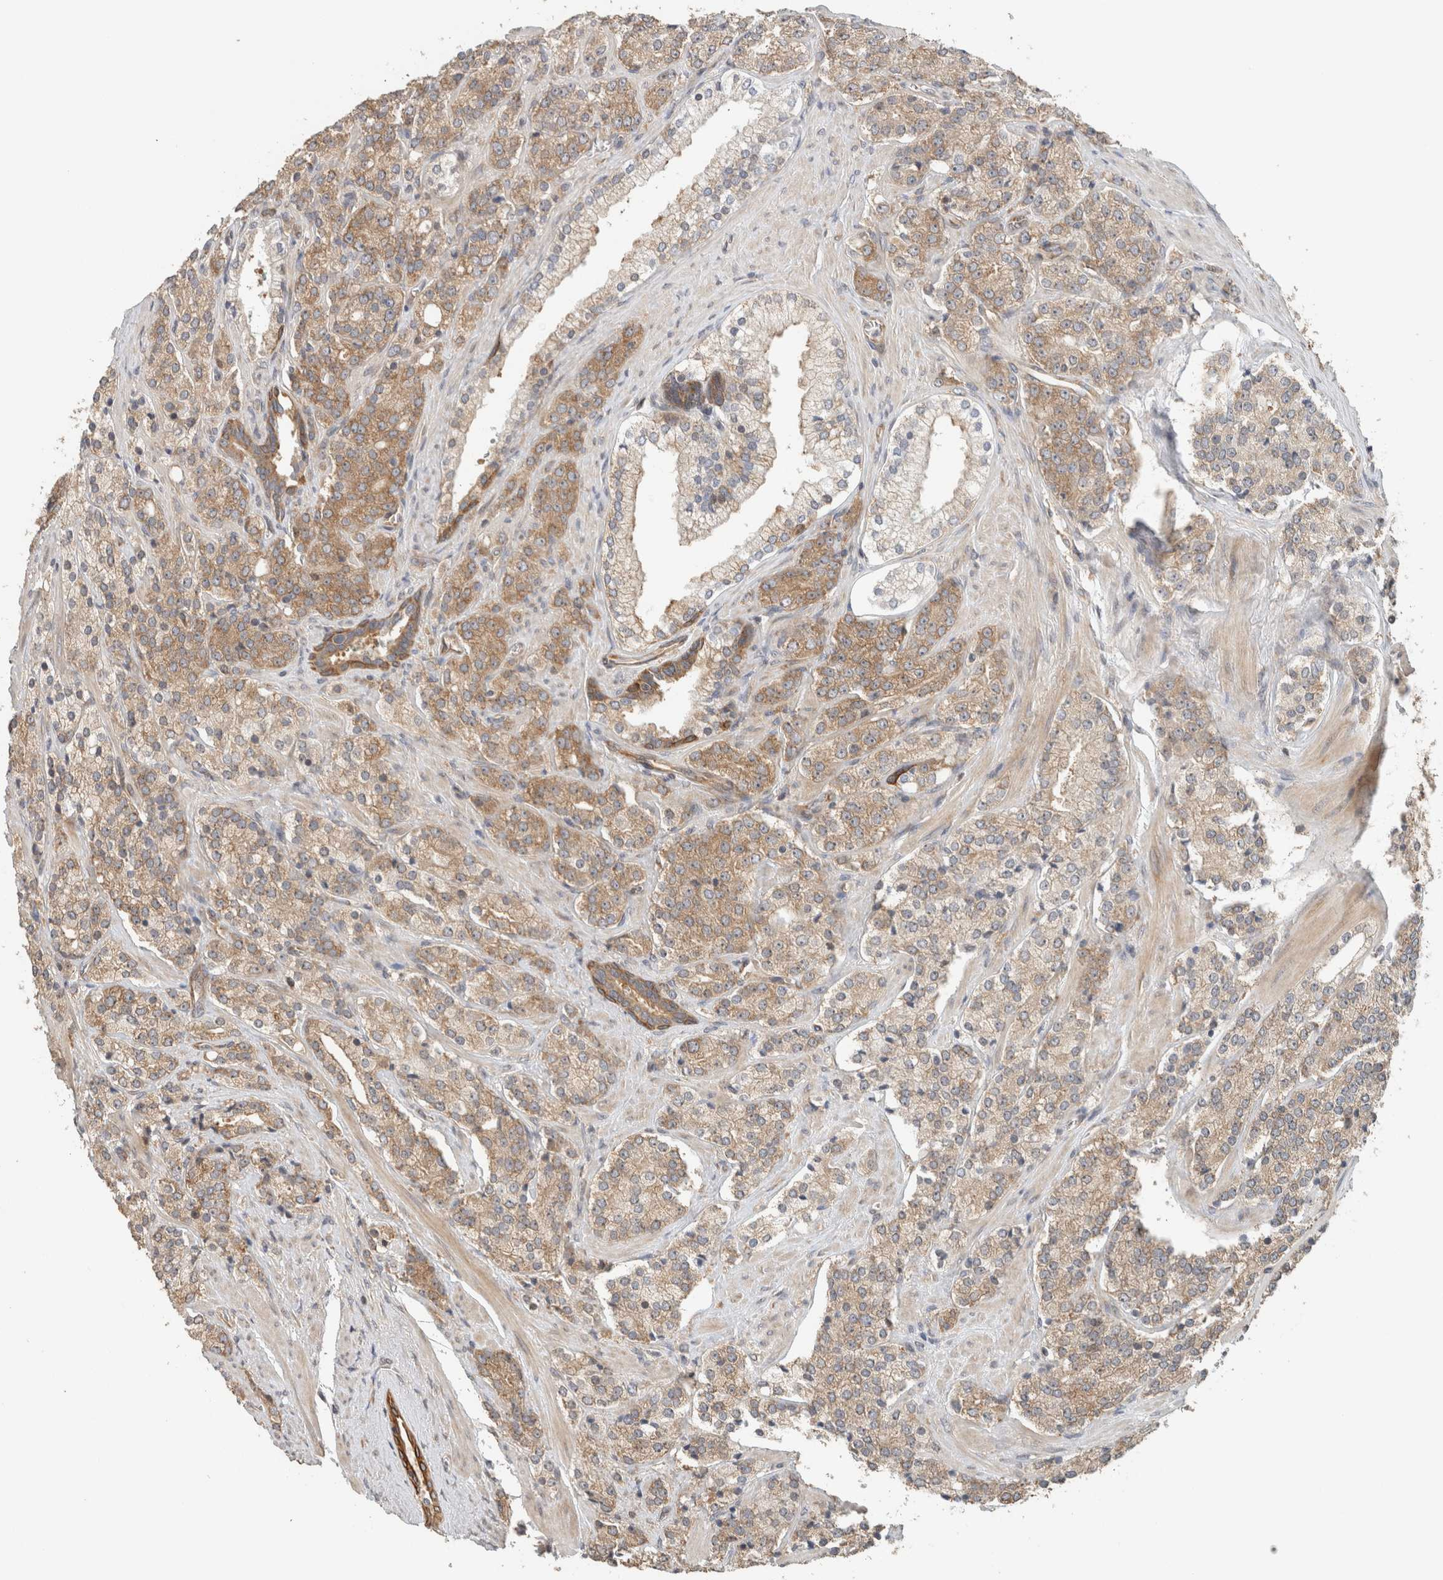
{"staining": {"intensity": "moderate", "quantity": ">75%", "location": "cytoplasmic/membranous"}, "tissue": "prostate cancer", "cell_type": "Tumor cells", "image_type": "cancer", "snomed": [{"axis": "morphology", "description": "Adenocarcinoma, High grade"}, {"axis": "topography", "description": "Prostate"}], "caption": "An IHC photomicrograph of neoplastic tissue is shown. Protein staining in brown shows moderate cytoplasmic/membranous positivity in prostate cancer within tumor cells. (Brightfield microscopy of DAB IHC at high magnification).", "gene": "PUM1", "patient": {"sex": "male", "age": 71}}